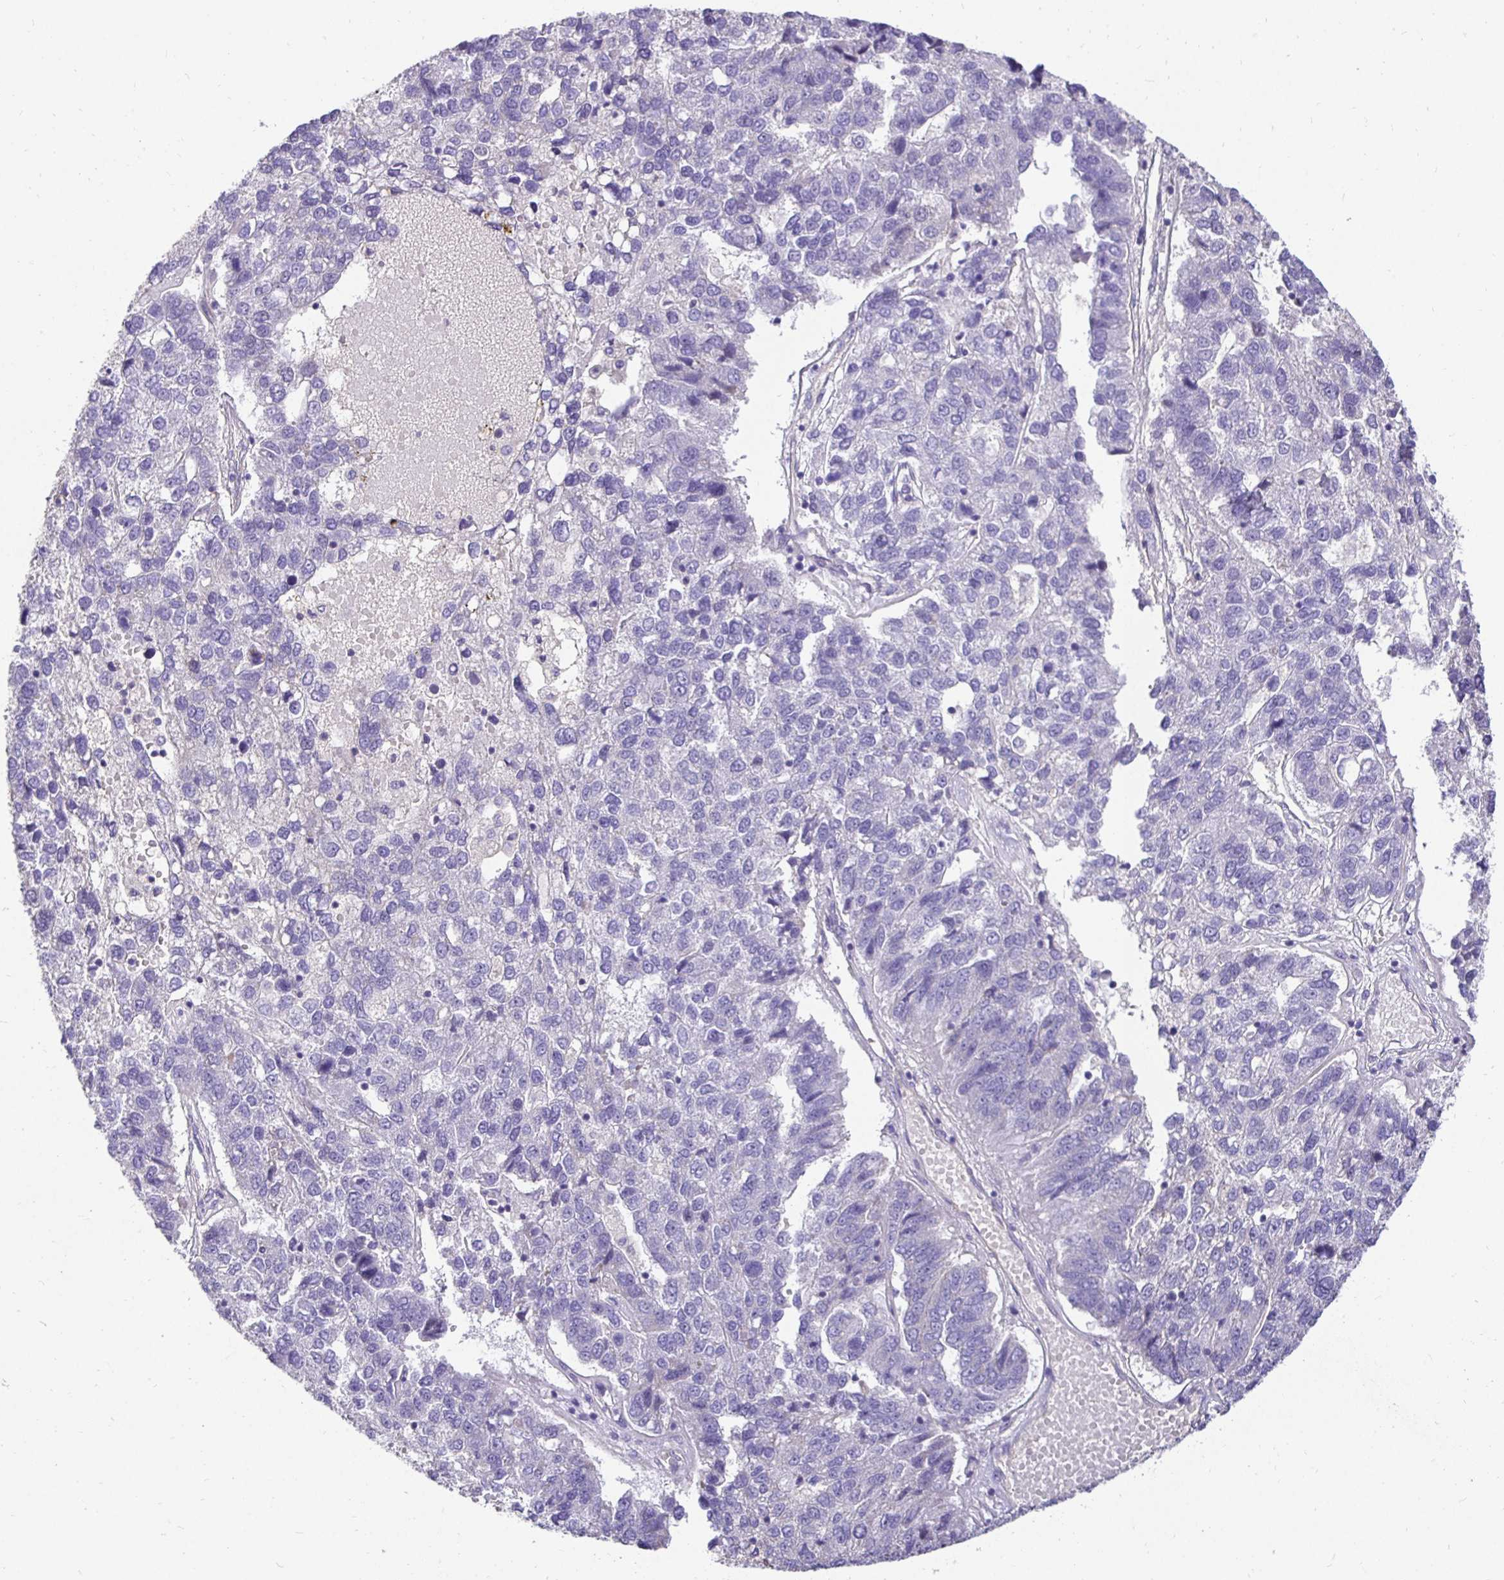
{"staining": {"intensity": "negative", "quantity": "none", "location": "none"}, "tissue": "pancreatic cancer", "cell_type": "Tumor cells", "image_type": "cancer", "snomed": [{"axis": "morphology", "description": "Adenocarcinoma, NOS"}, {"axis": "topography", "description": "Pancreas"}], "caption": "This is a photomicrograph of IHC staining of adenocarcinoma (pancreatic), which shows no positivity in tumor cells.", "gene": "SLC9A1", "patient": {"sex": "female", "age": 61}}